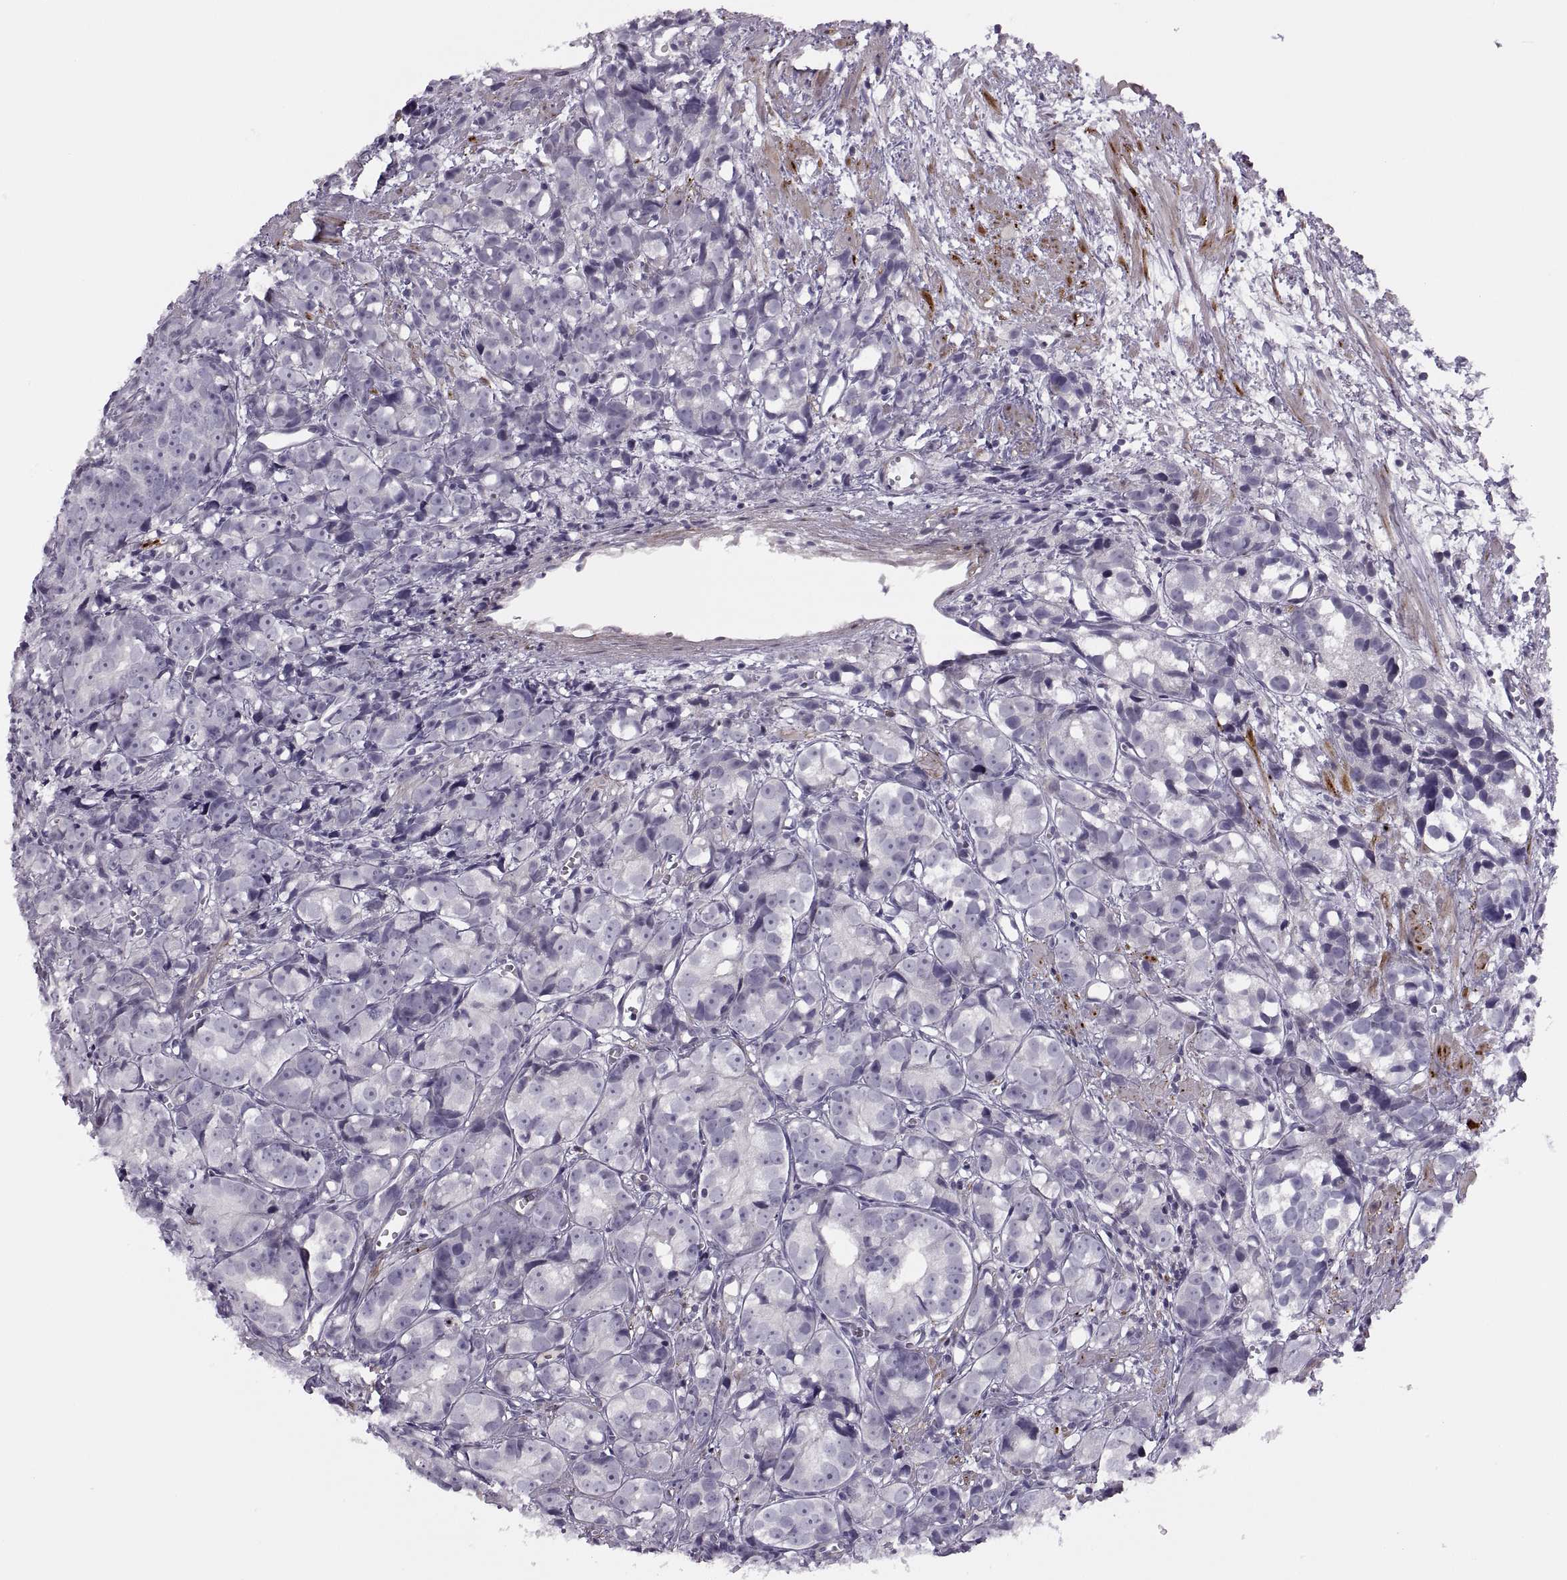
{"staining": {"intensity": "negative", "quantity": "none", "location": "none"}, "tissue": "prostate cancer", "cell_type": "Tumor cells", "image_type": "cancer", "snomed": [{"axis": "morphology", "description": "Adenocarcinoma, High grade"}, {"axis": "topography", "description": "Prostate"}], "caption": "Prostate cancer (adenocarcinoma (high-grade)) was stained to show a protein in brown. There is no significant expression in tumor cells. (Brightfield microscopy of DAB (3,3'-diaminobenzidine) immunohistochemistry (IHC) at high magnification).", "gene": "CHCT1", "patient": {"sex": "male", "age": 77}}